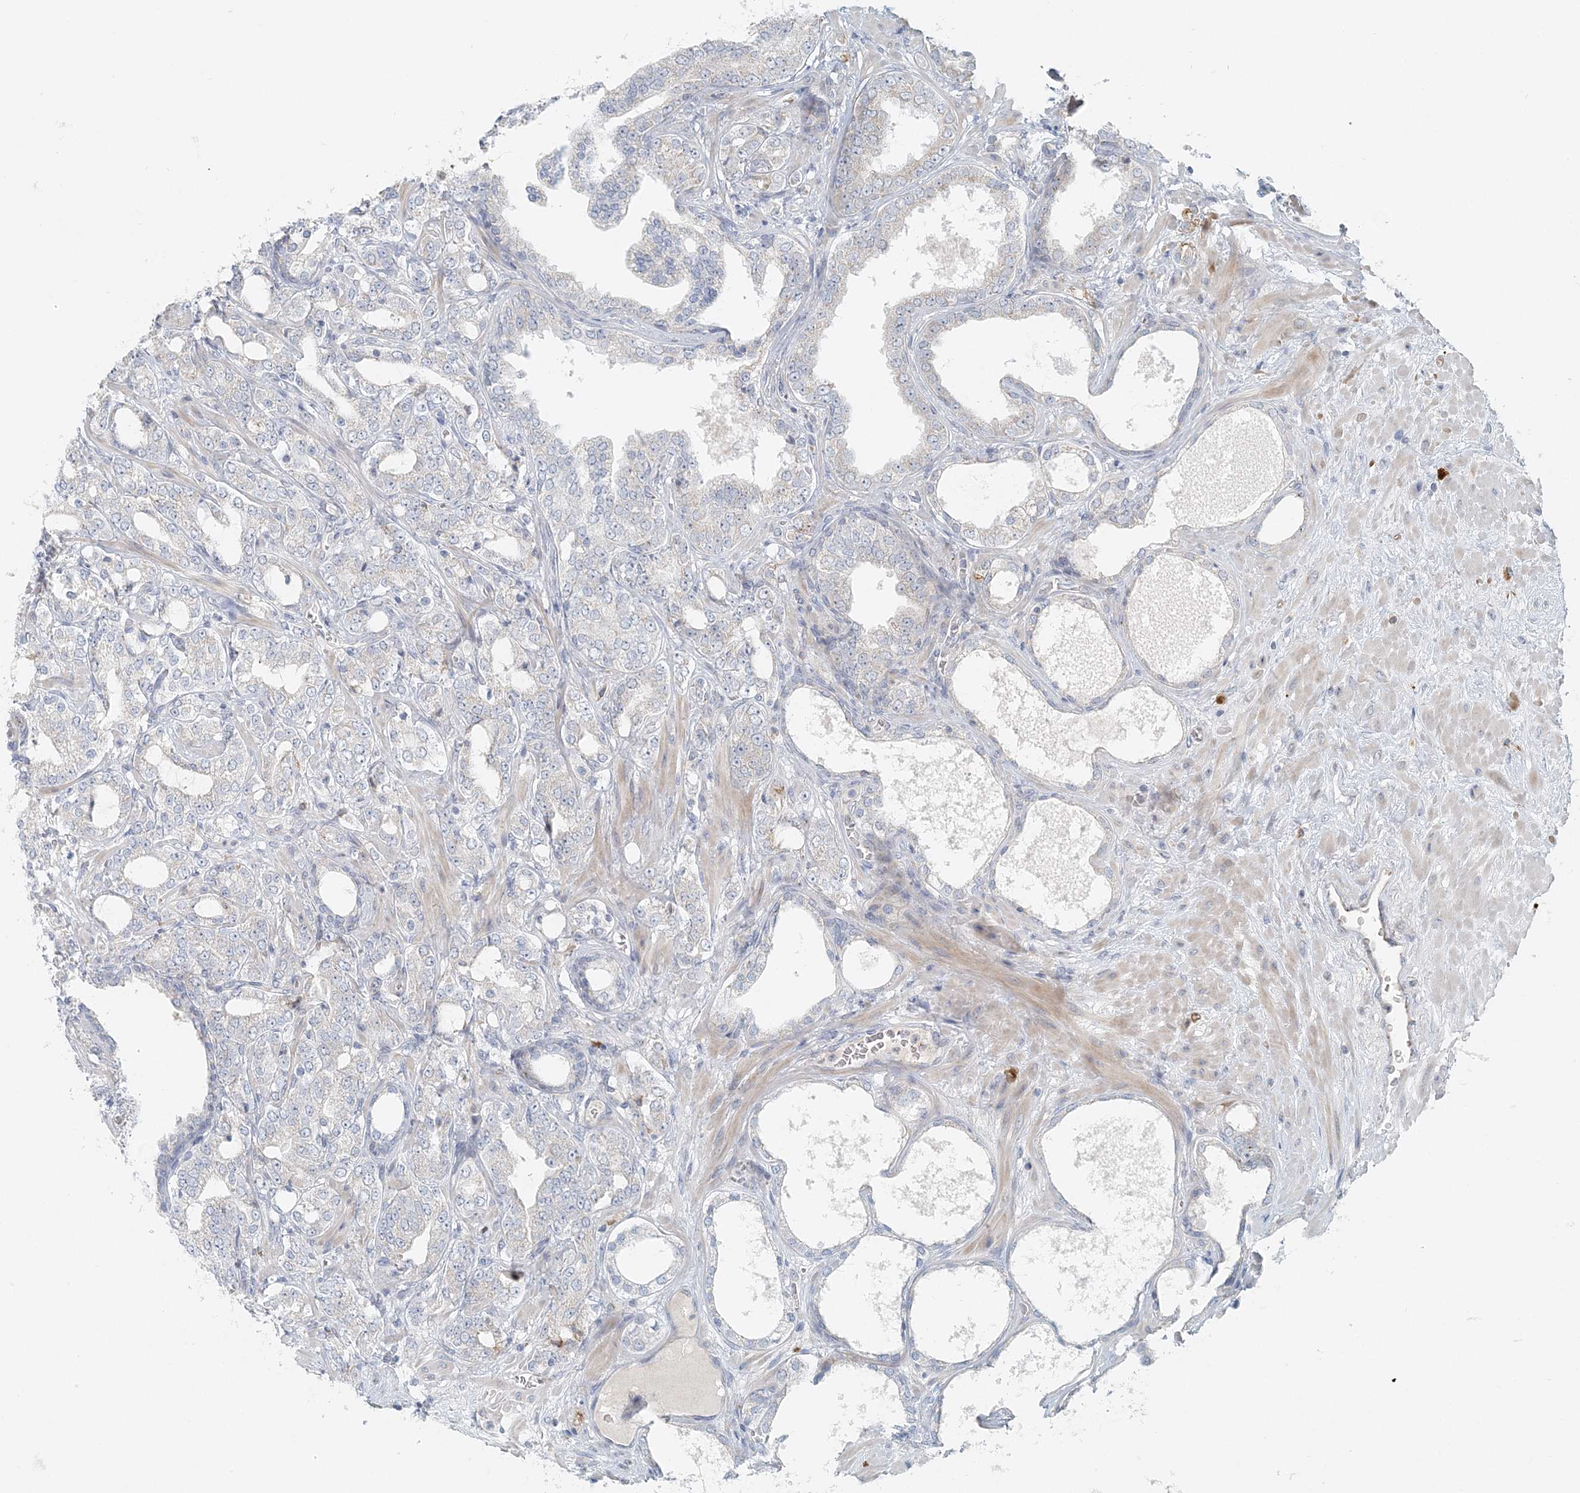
{"staining": {"intensity": "negative", "quantity": "none", "location": "none"}, "tissue": "prostate cancer", "cell_type": "Tumor cells", "image_type": "cancer", "snomed": [{"axis": "morphology", "description": "Adenocarcinoma, High grade"}, {"axis": "topography", "description": "Prostate"}], "caption": "Immunohistochemical staining of human prostate adenocarcinoma (high-grade) demonstrates no significant positivity in tumor cells.", "gene": "NAA11", "patient": {"sex": "male", "age": 64}}